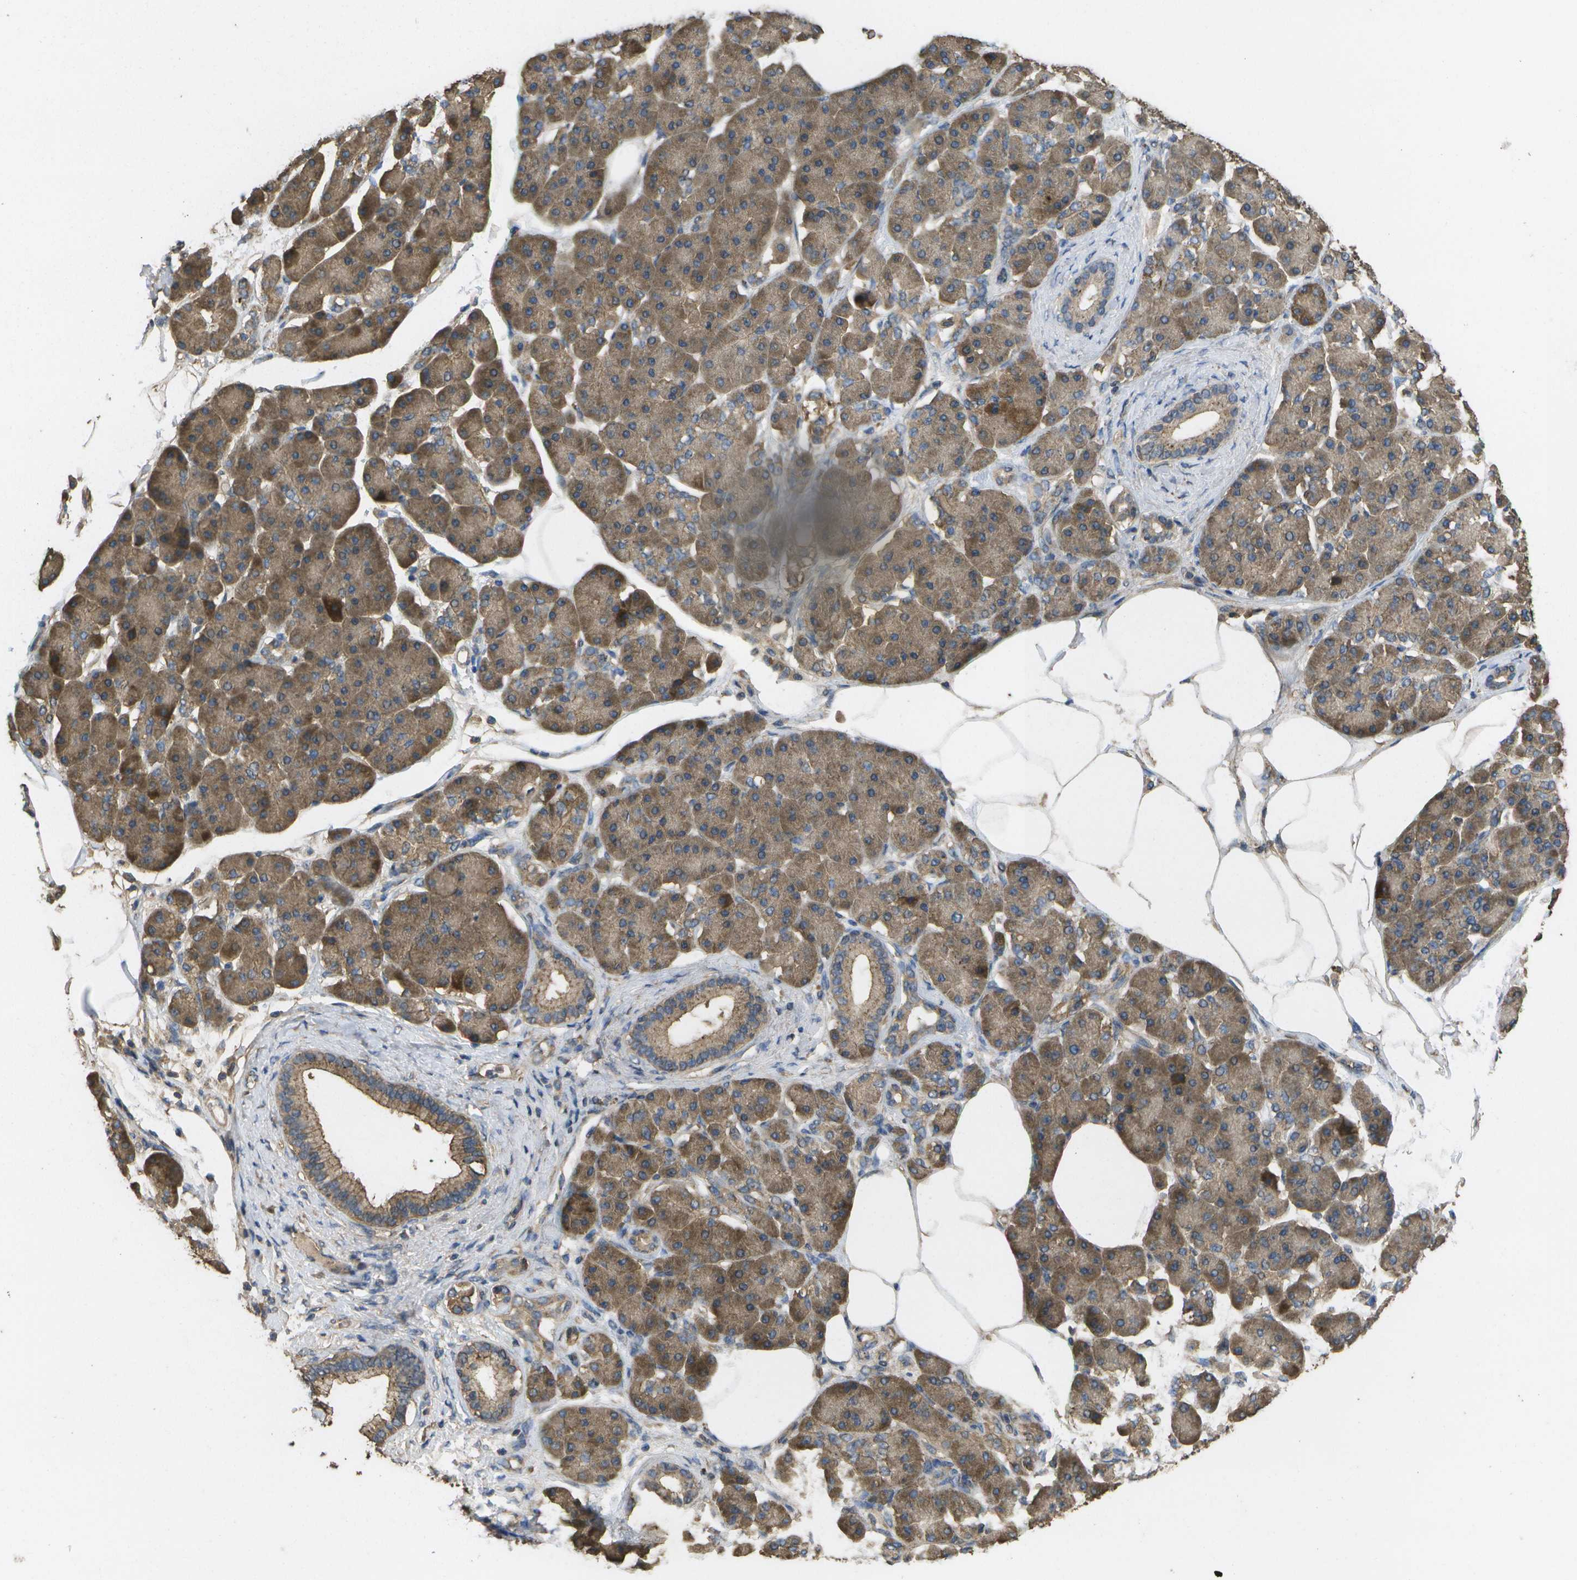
{"staining": {"intensity": "moderate", "quantity": ">75%", "location": "cytoplasmic/membranous"}, "tissue": "pancreatic cancer", "cell_type": "Tumor cells", "image_type": "cancer", "snomed": [{"axis": "morphology", "description": "Adenocarcinoma, NOS"}, {"axis": "morphology", "description": "Adenocarcinoma, metastatic, NOS"}, {"axis": "topography", "description": "Lymph node"}, {"axis": "topography", "description": "Pancreas"}, {"axis": "topography", "description": "Duodenum"}], "caption": "A medium amount of moderate cytoplasmic/membranous positivity is present in about >75% of tumor cells in pancreatic cancer tissue.", "gene": "SACS", "patient": {"sex": "female", "age": 64}}